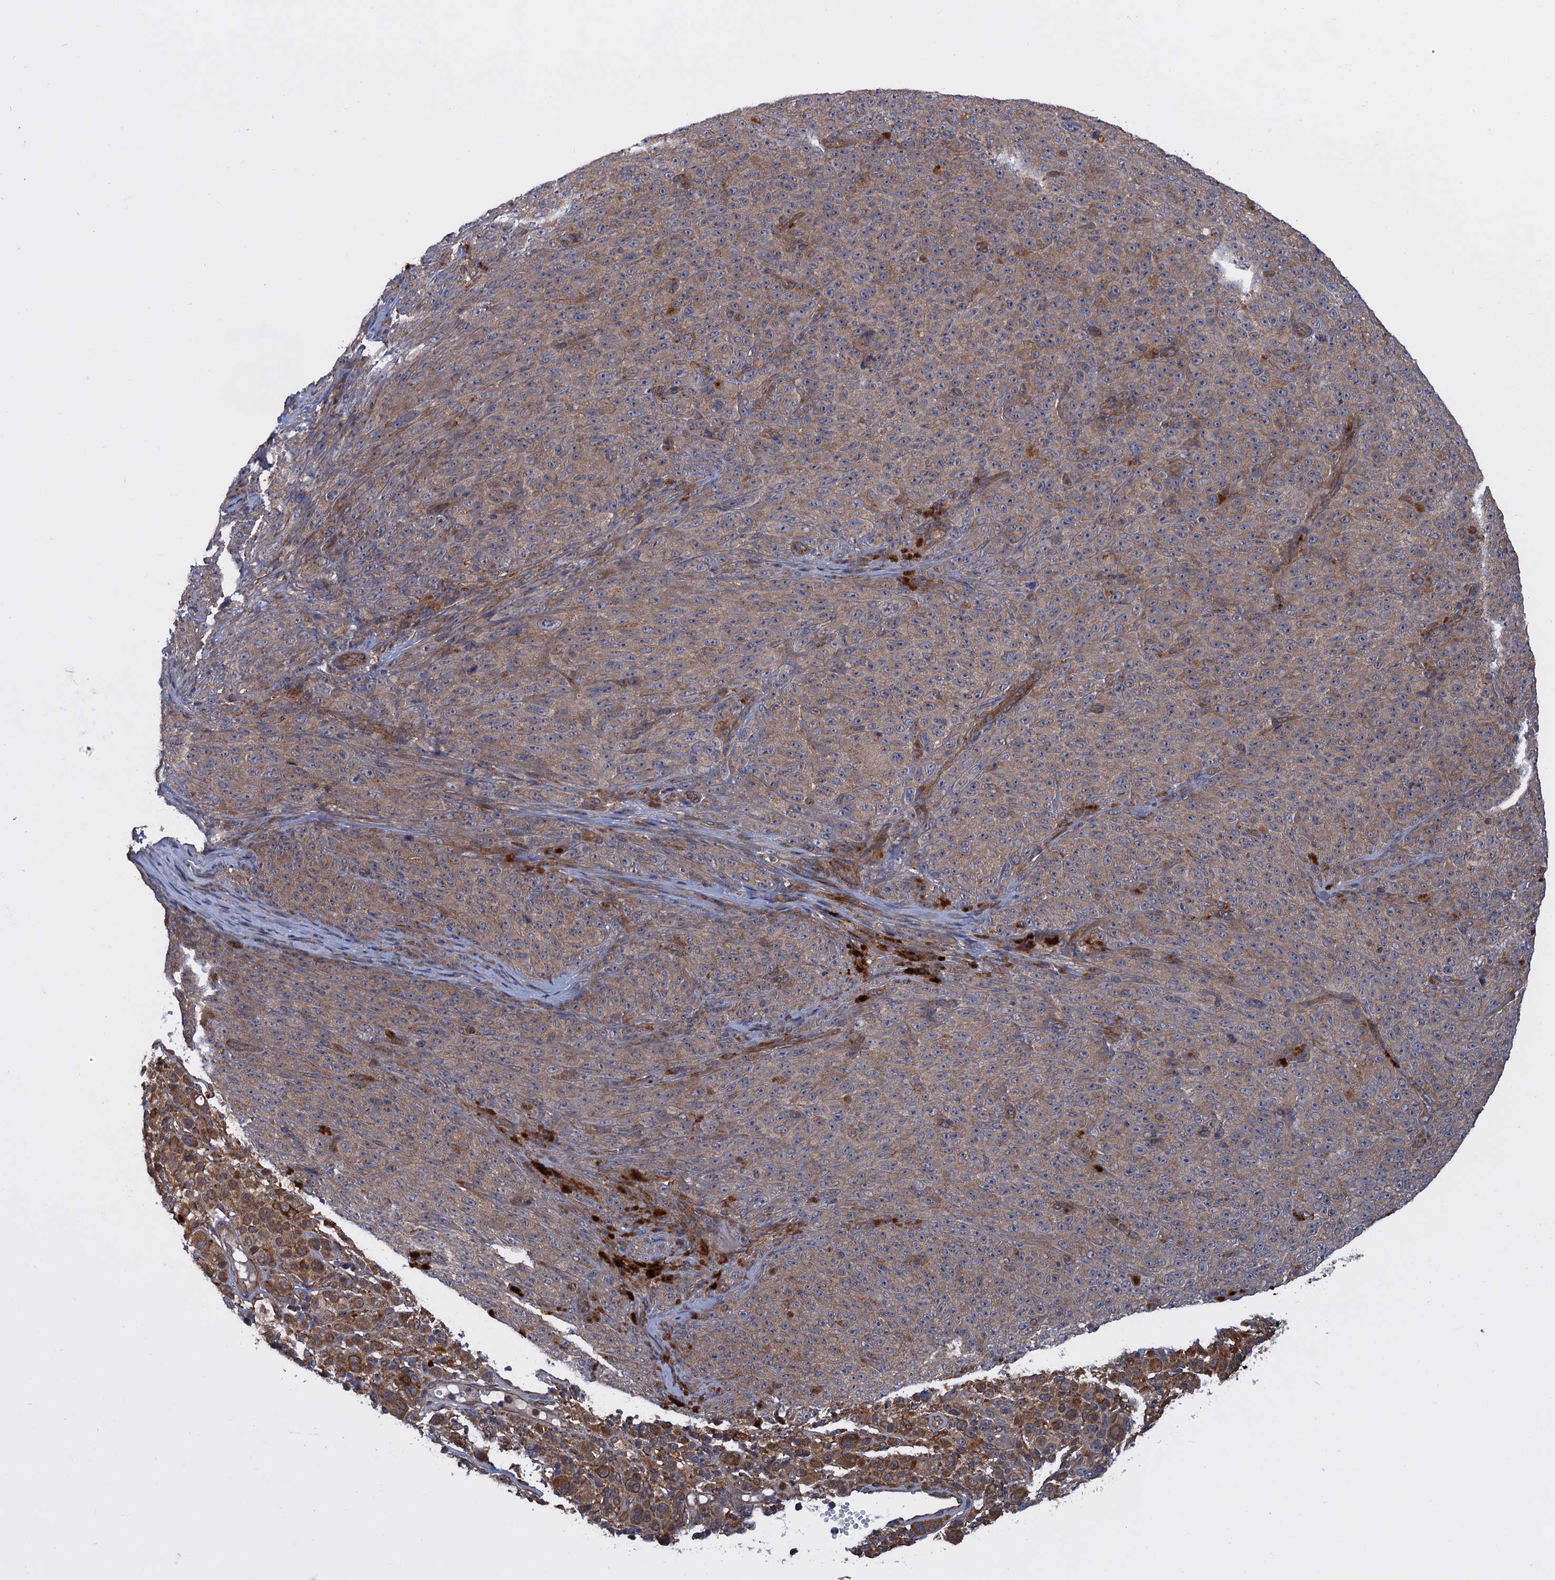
{"staining": {"intensity": "weak", "quantity": ">75%", "location": "cytoplasmic/membranous"}, "tissue": "melanoma", "cell_type": "Tumor cells", "image_type": "cancer", "snomed": [{"axis": "morphology", "description": "Malignant melanoma, NOS"}, {"axis": "topography", "description": "Skin"}], "caption": "Tumor cells exhibit low levels of weak cytoplasmic/membranous expression in approximately >75% of cells in human malignant melanoma.", "gene": "HAUS1", "patient": {"sex": "female", "age": 82}}